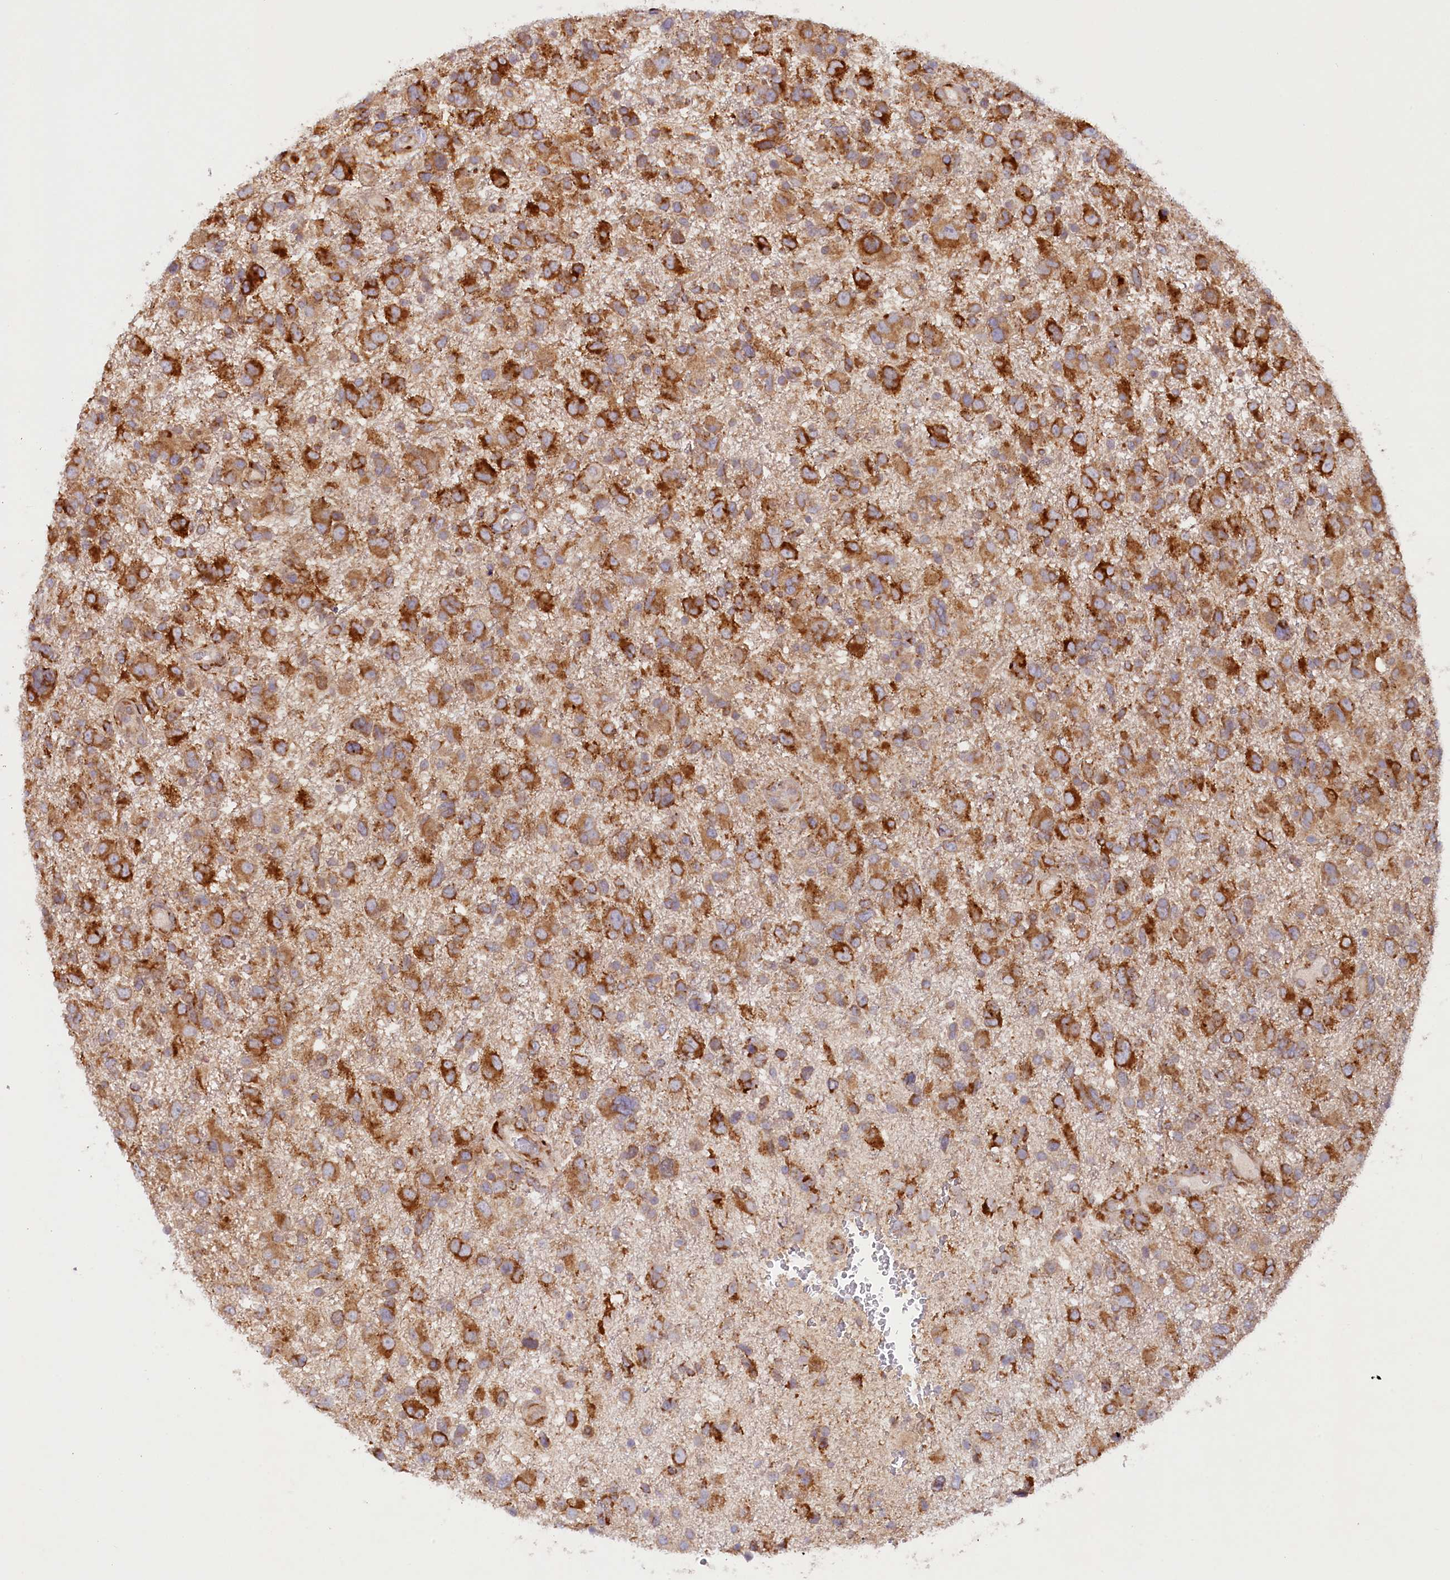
{"staining": {"intensity": "strong", "quantity": "25%-75%", "location": "cytoplasmic/membranous"}, "tissue": "glioma", "cell_type": "Tumor cells", "image_type": "cancer", "snomed": [{"axis": "morphology", "description": "Glioma, malignant, High grade"}, {"axis": "topography", "description": "Brain"}], "caption": "Strong cytoplasmic/membranous expression for a protein is identified in approximately 25%-75% of tumor cells of malignant high-grade glioma using immunohistochemistry.", "gene": "SSC5D", "patient": {"sex": "male", "age": 61}}